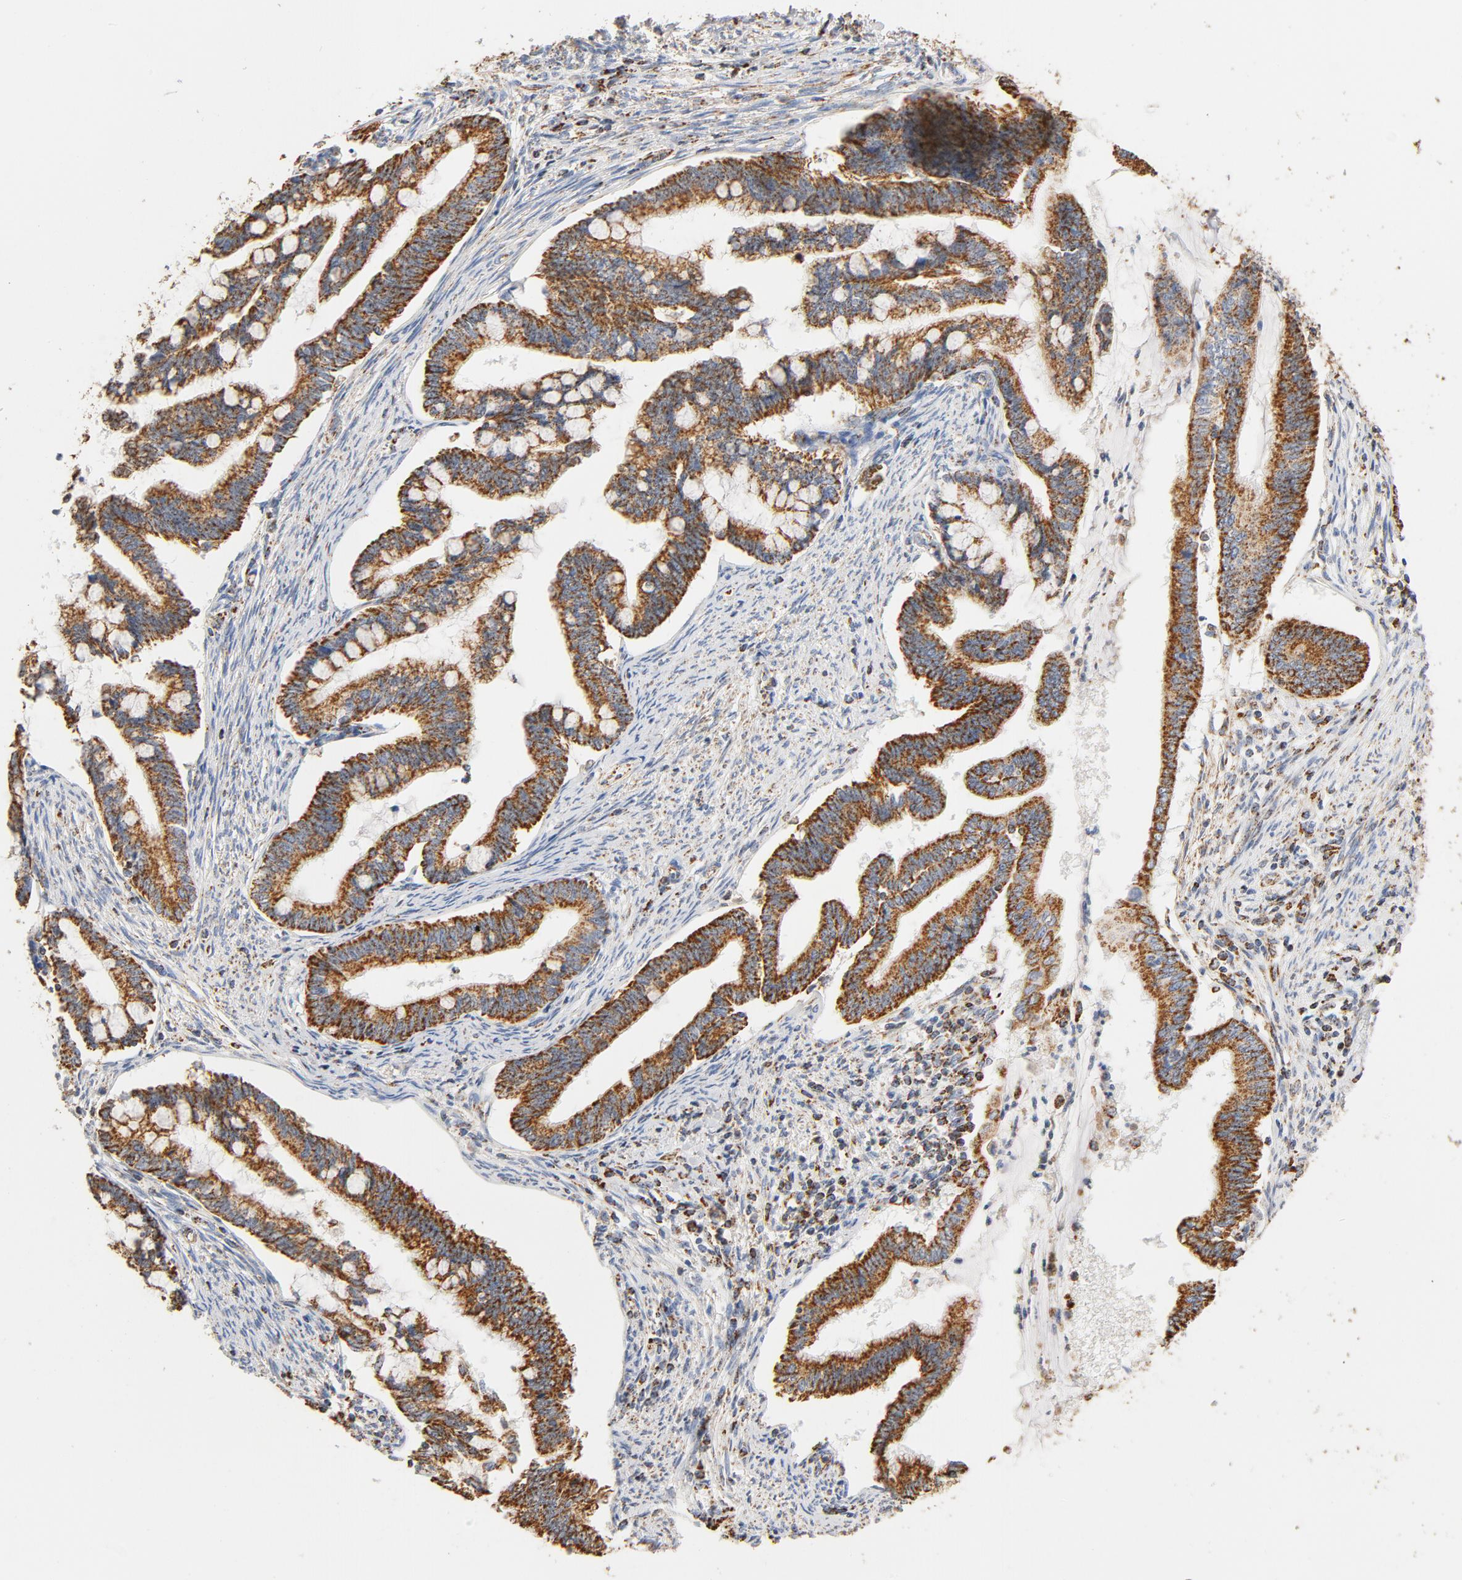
{"staining": {"intensity": "strong", "quantity": ">75%", "location": "cytoplasmic/membranous"}, "tissue": "cervical cancer", "cell_type": "Tumor cells", "image_type": "cancer", "snomed": [{"axis": "morphology", "description": "Adenocarcinoma, NOS"}, {"axis": "topography", "description": "Cervix"}], "caption": "Human adenocarcinoma (cervical) stained for a protein (brown) displays strong cytoplasmic/membranous positive staining in about >75% of tumor cells.", "gene": "COX4I1", "patient": {"sex": "female", "age": 36}}